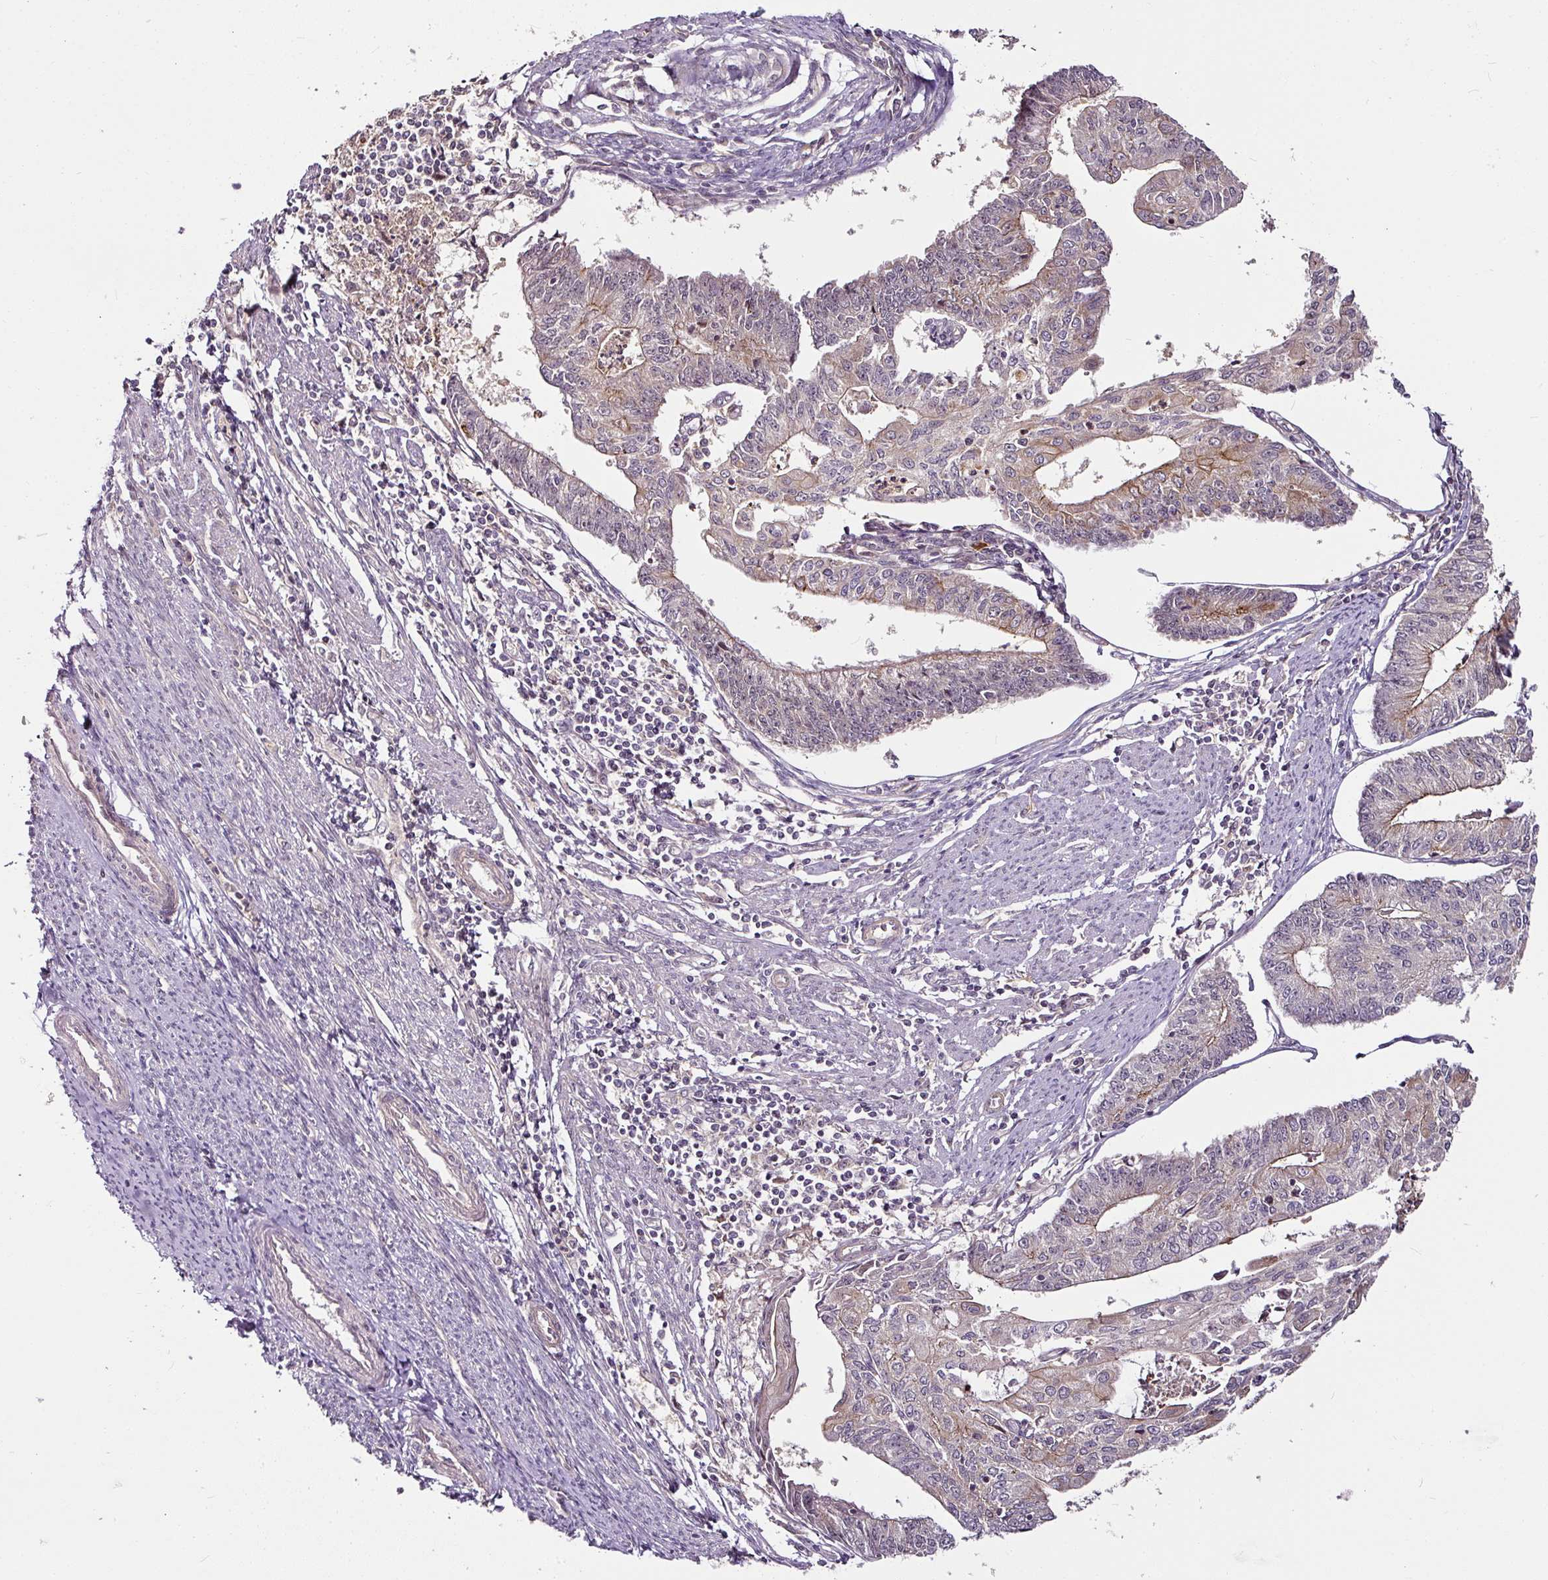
{"staining": {"intensity": "moderate", "quantity": "<25%", "location": "cytoplasmic/membranous"}, "tissue": "endometrial cancer", "cell_type": "Tumor cells", "image_type": "cancer", "snomed": [{"axis": "morphology", "description": "Adenocarcinoma, NOS"}, {"axis": "topography", "description": "Endometrium"}], "caption": "There is low levels of moderate cytoplasmic/membranous staining in tumor cells of endometrial cancer, as demonstrated by immunohistochemical staining (brown color).", "gene": "DCAF13", "patient": {"sex": "female", "age": 56}}